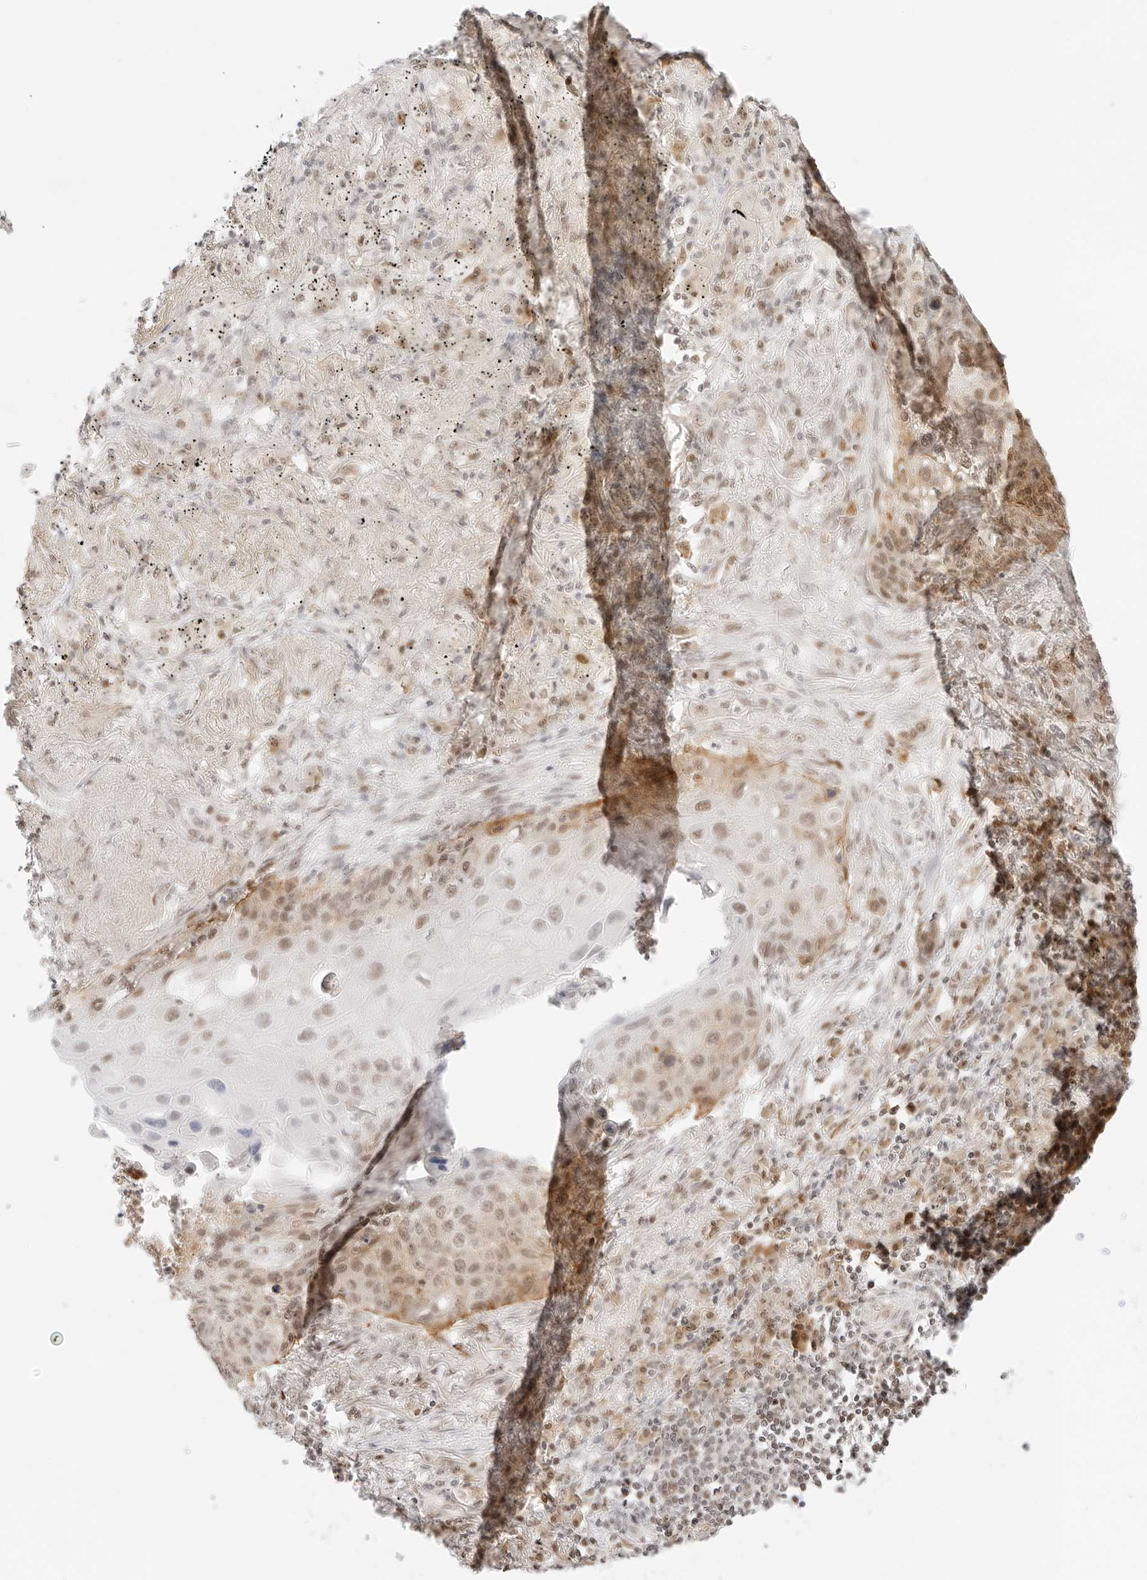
{"staining": {"intensity": "weak", "quantity": ">75%", "location": "cytoplasmic/membranous,nuclear"}, "tissue": "lung cancer", "cell_type": "Tumor cells", "image_type": "cancer", "snomed": [{"axis": "morphology", "description": "Squamous cell carcinoma, NOS"}, {"axis": "topography", "description": "Lung"}], "caption": "Weak cytoplasmic/membranous and nuclear protein positivity is identified in about >75% of tumor cells in lung squamous cell carcinoma.", "gene": "ITGA6", "patient": {"sex": "female", "age": 63}}